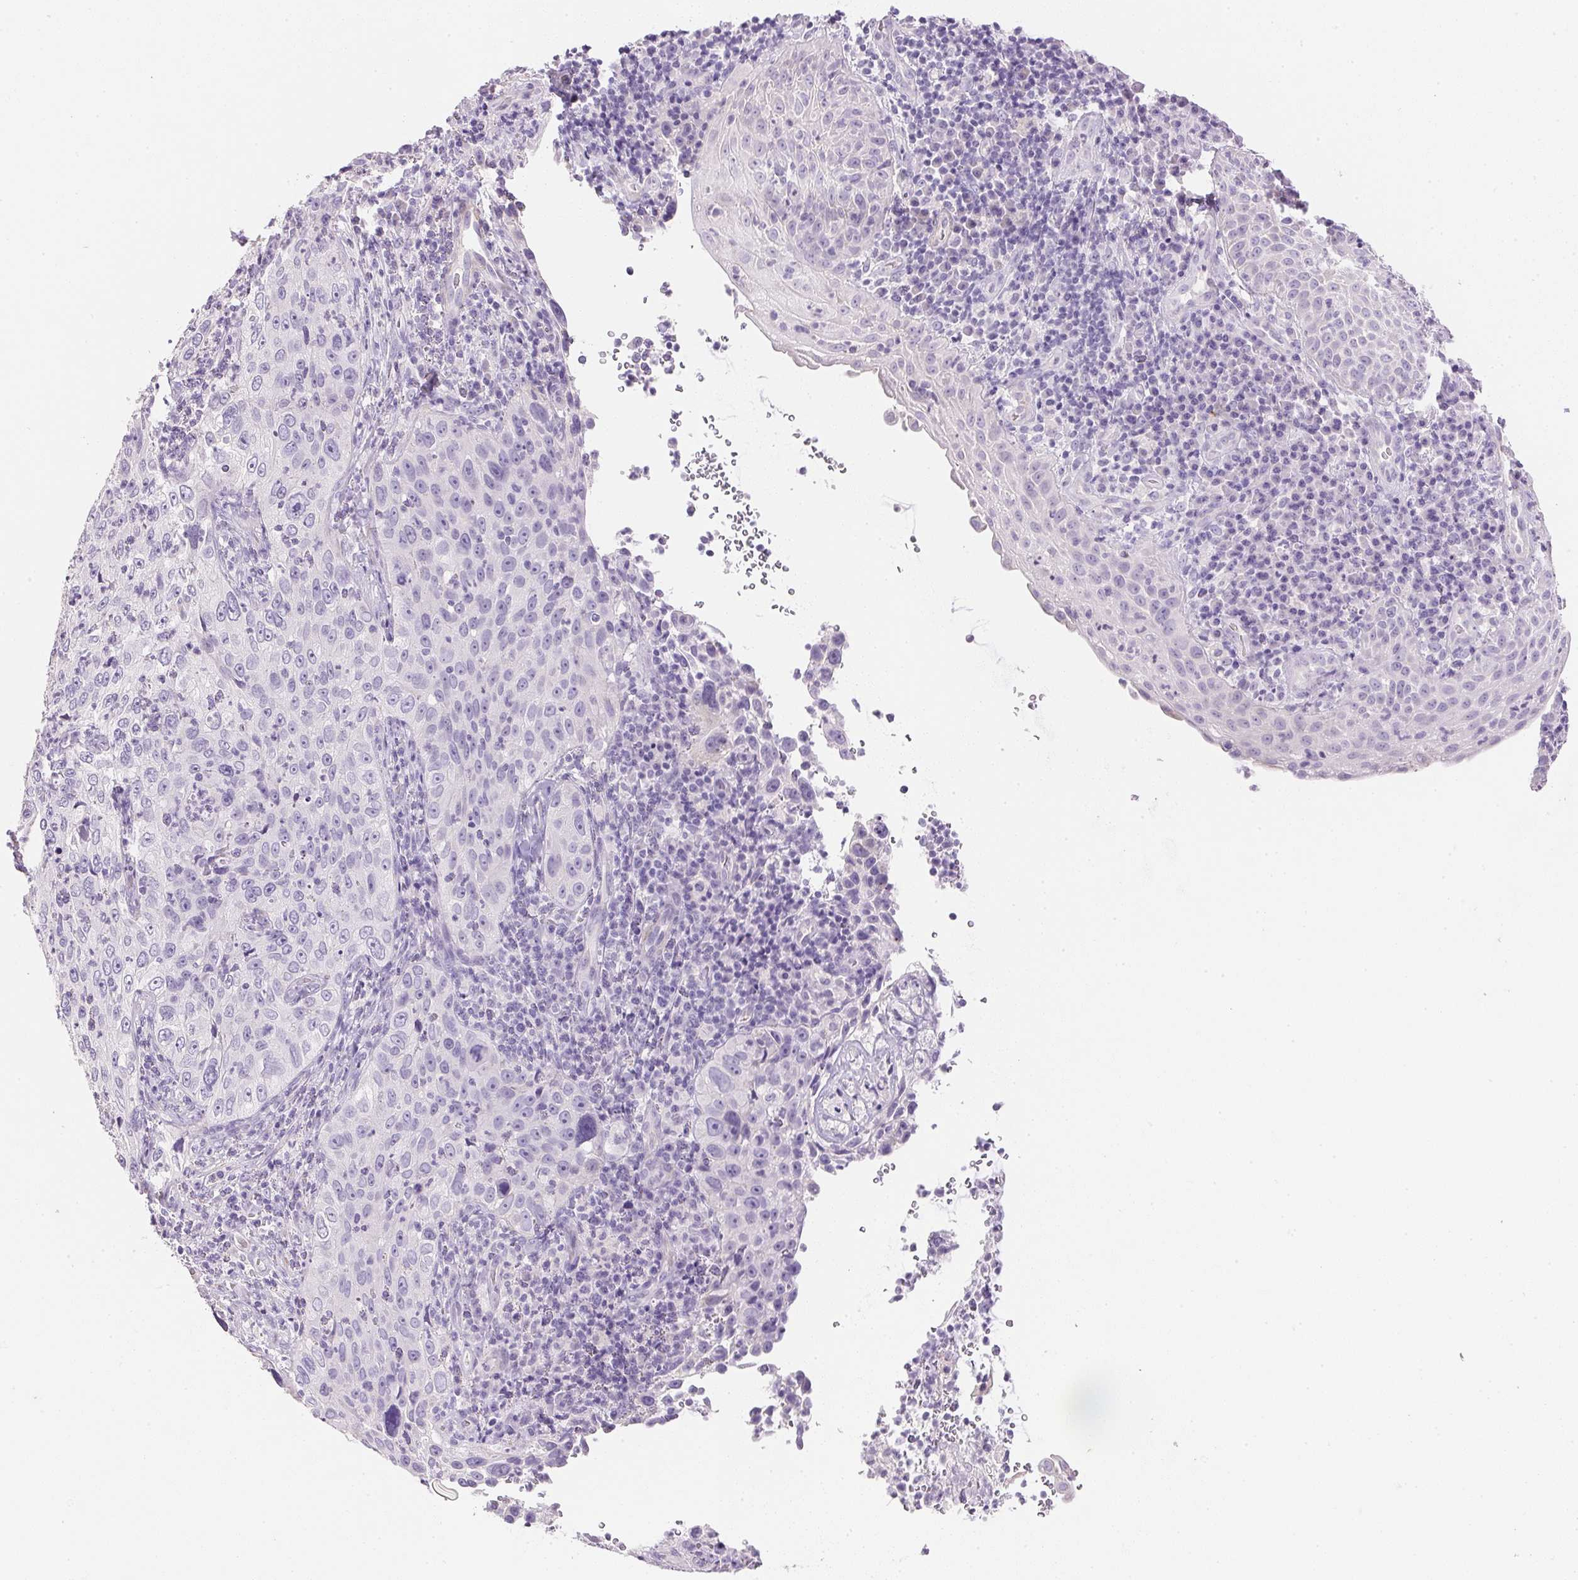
{"staining": {"intensity": "negative", "quantity": "none", "location": "none"}, "tissue": "cervical cancer", "cell_type": "Tumor cells", "image_type": "cancer", "snomed": [{"axis": "morphology", "description": "Squamous cell carcinoma, NOS"}, {"axis": "topography", "description": "Cervix"}], "caption": "Histopathology image shows no protein positivity in tumor cells of squamous cell carcinoma (cervical) tissue.", "gene": "KCNE2", "patient": {"sex": "female", "age": 30}}